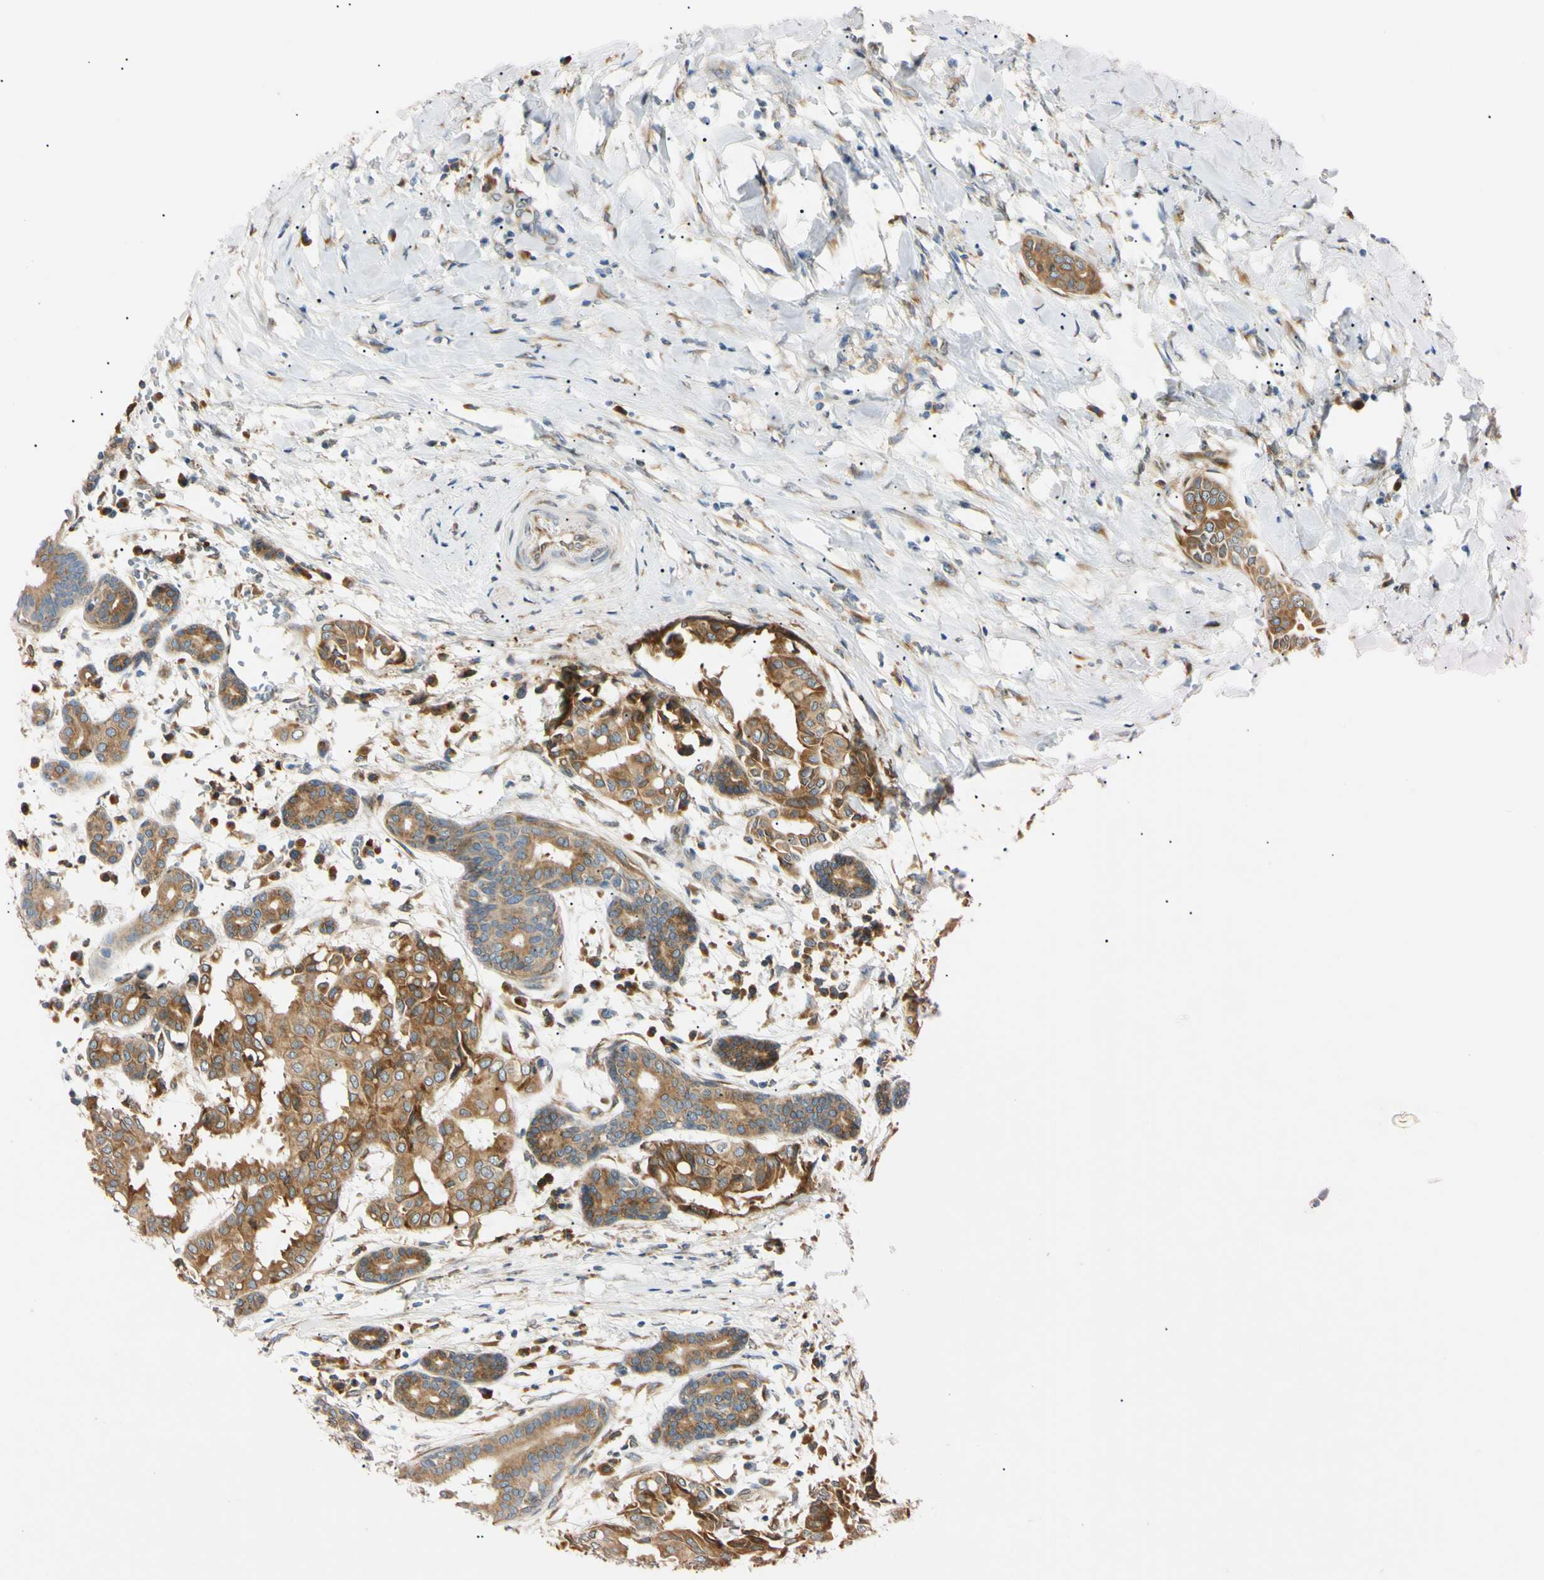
{"staining": {"intensity": "moderate", "quantity": ">75%", "location": "cytoplasmic/membranous"}, "tissue": "head and neck cancer", "cell_type": "Tumor cells", "image_type": "cancer", "snomed": [{"axis": "morphology", "description": "Adenocarcinoma, NOS"}, {"axis": "topography", "description": "Salivary gland"}, {"axis": "topography", "description": "Head-Neck"}], "caption": "The photomicrograph exhibits staining of adenocarcinoma (head and neck), revealing moderate cytoplasmic/membranous protein expression (brown color) within tumor cells.", "gene": "IER3IP1", "patient": {"sex": "female", "age": 59}}